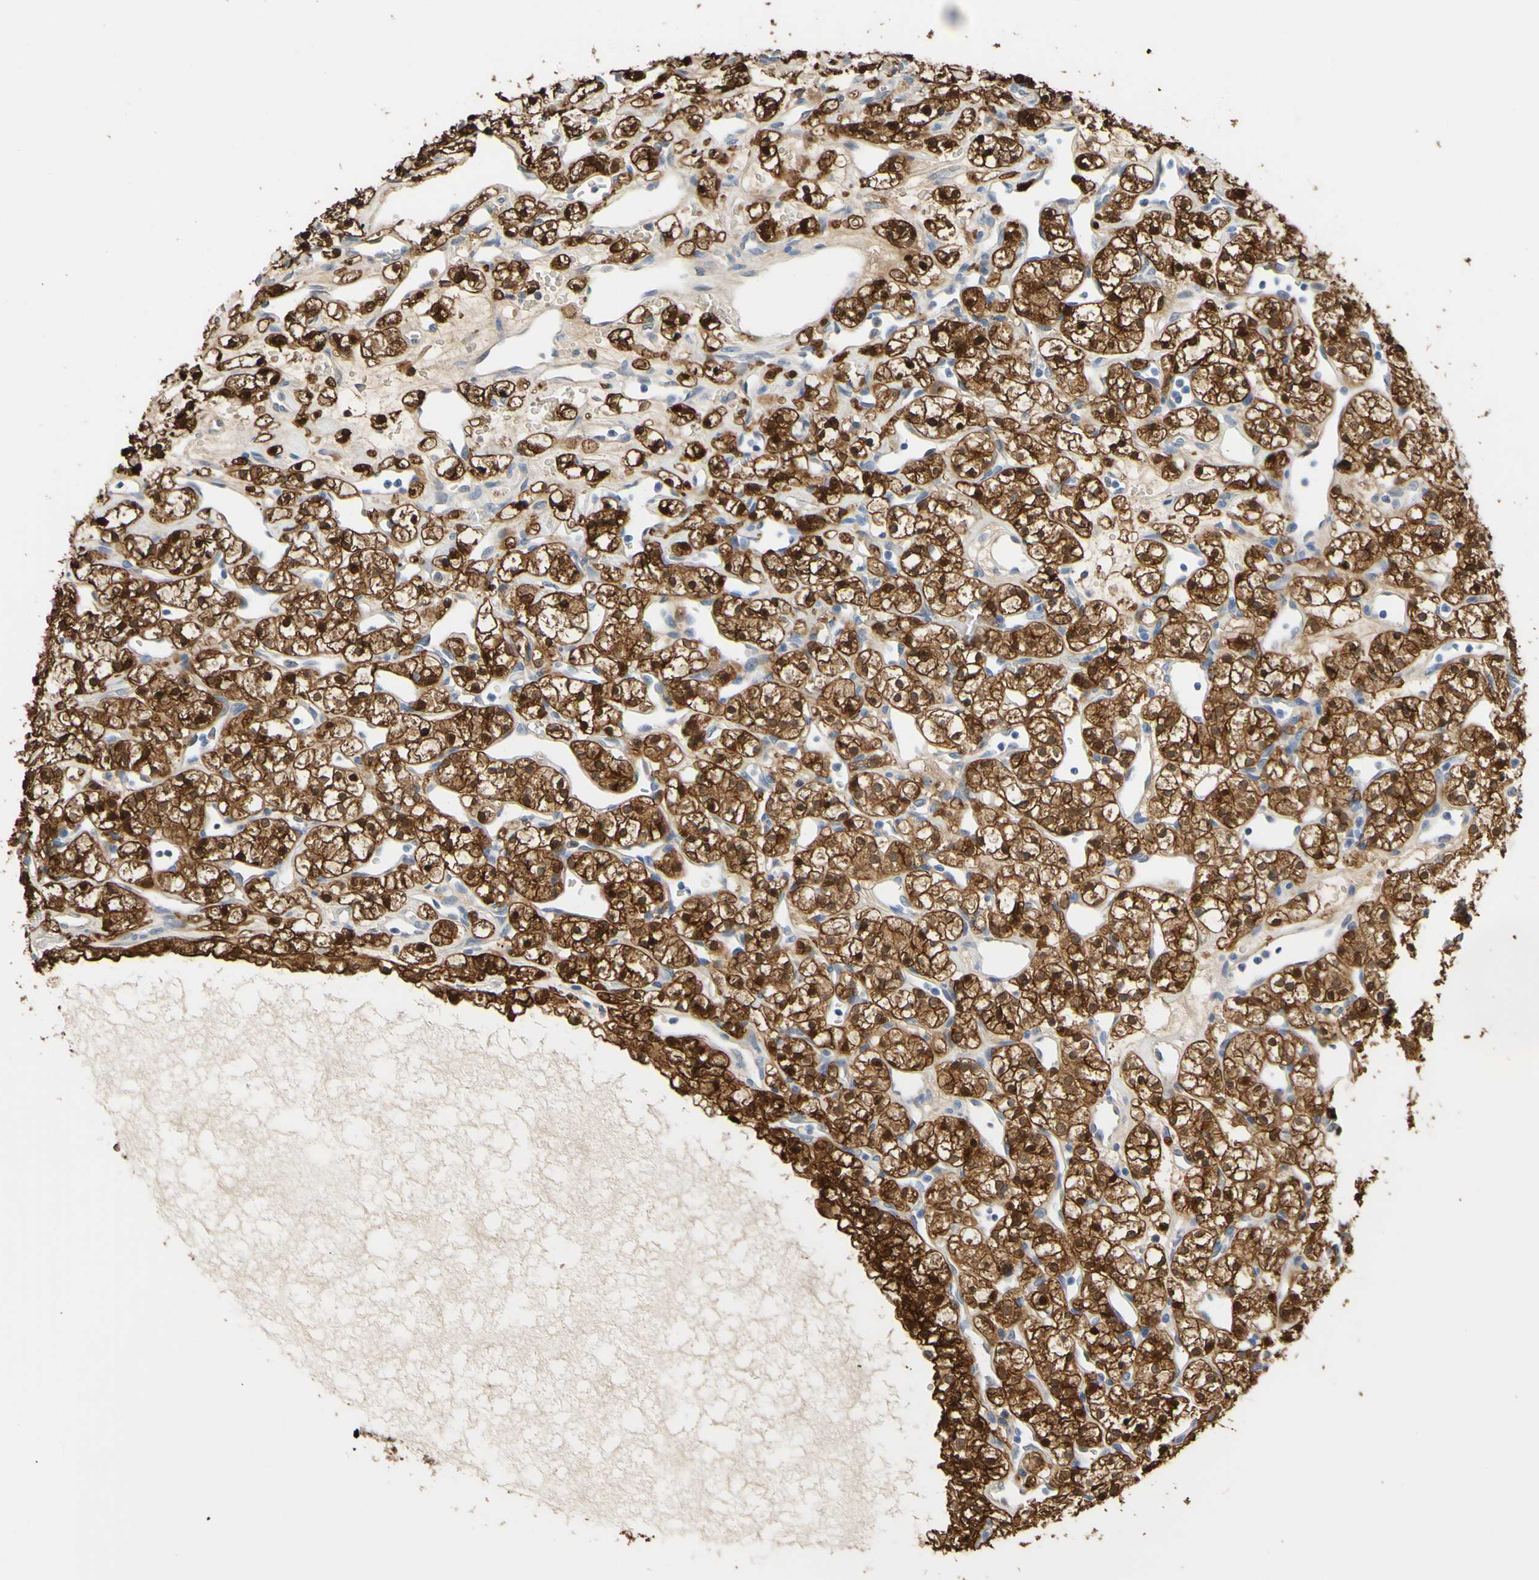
{"staining": {"intensity": "strong", "quantity": ">75%", "location": "cytoplasmic/membranous,nuclear"}, "tissue": "renal cancer", "cell_type": "Tumor cells", "image_type": "cancer", "snomed": [{"axis": "morphology", "description": "Adenocarcinoma, NOS"}, {"axis": "topography", "description": "Kidney"}], "caption": "Protein expression analysis of renal adenocarcinoma reveals strong cytoplasmic/membranous and nuclear expression in about >75% of tumor cells.", "gene": "UPK3B", "patient": {"sex": "female", "age": 60}}